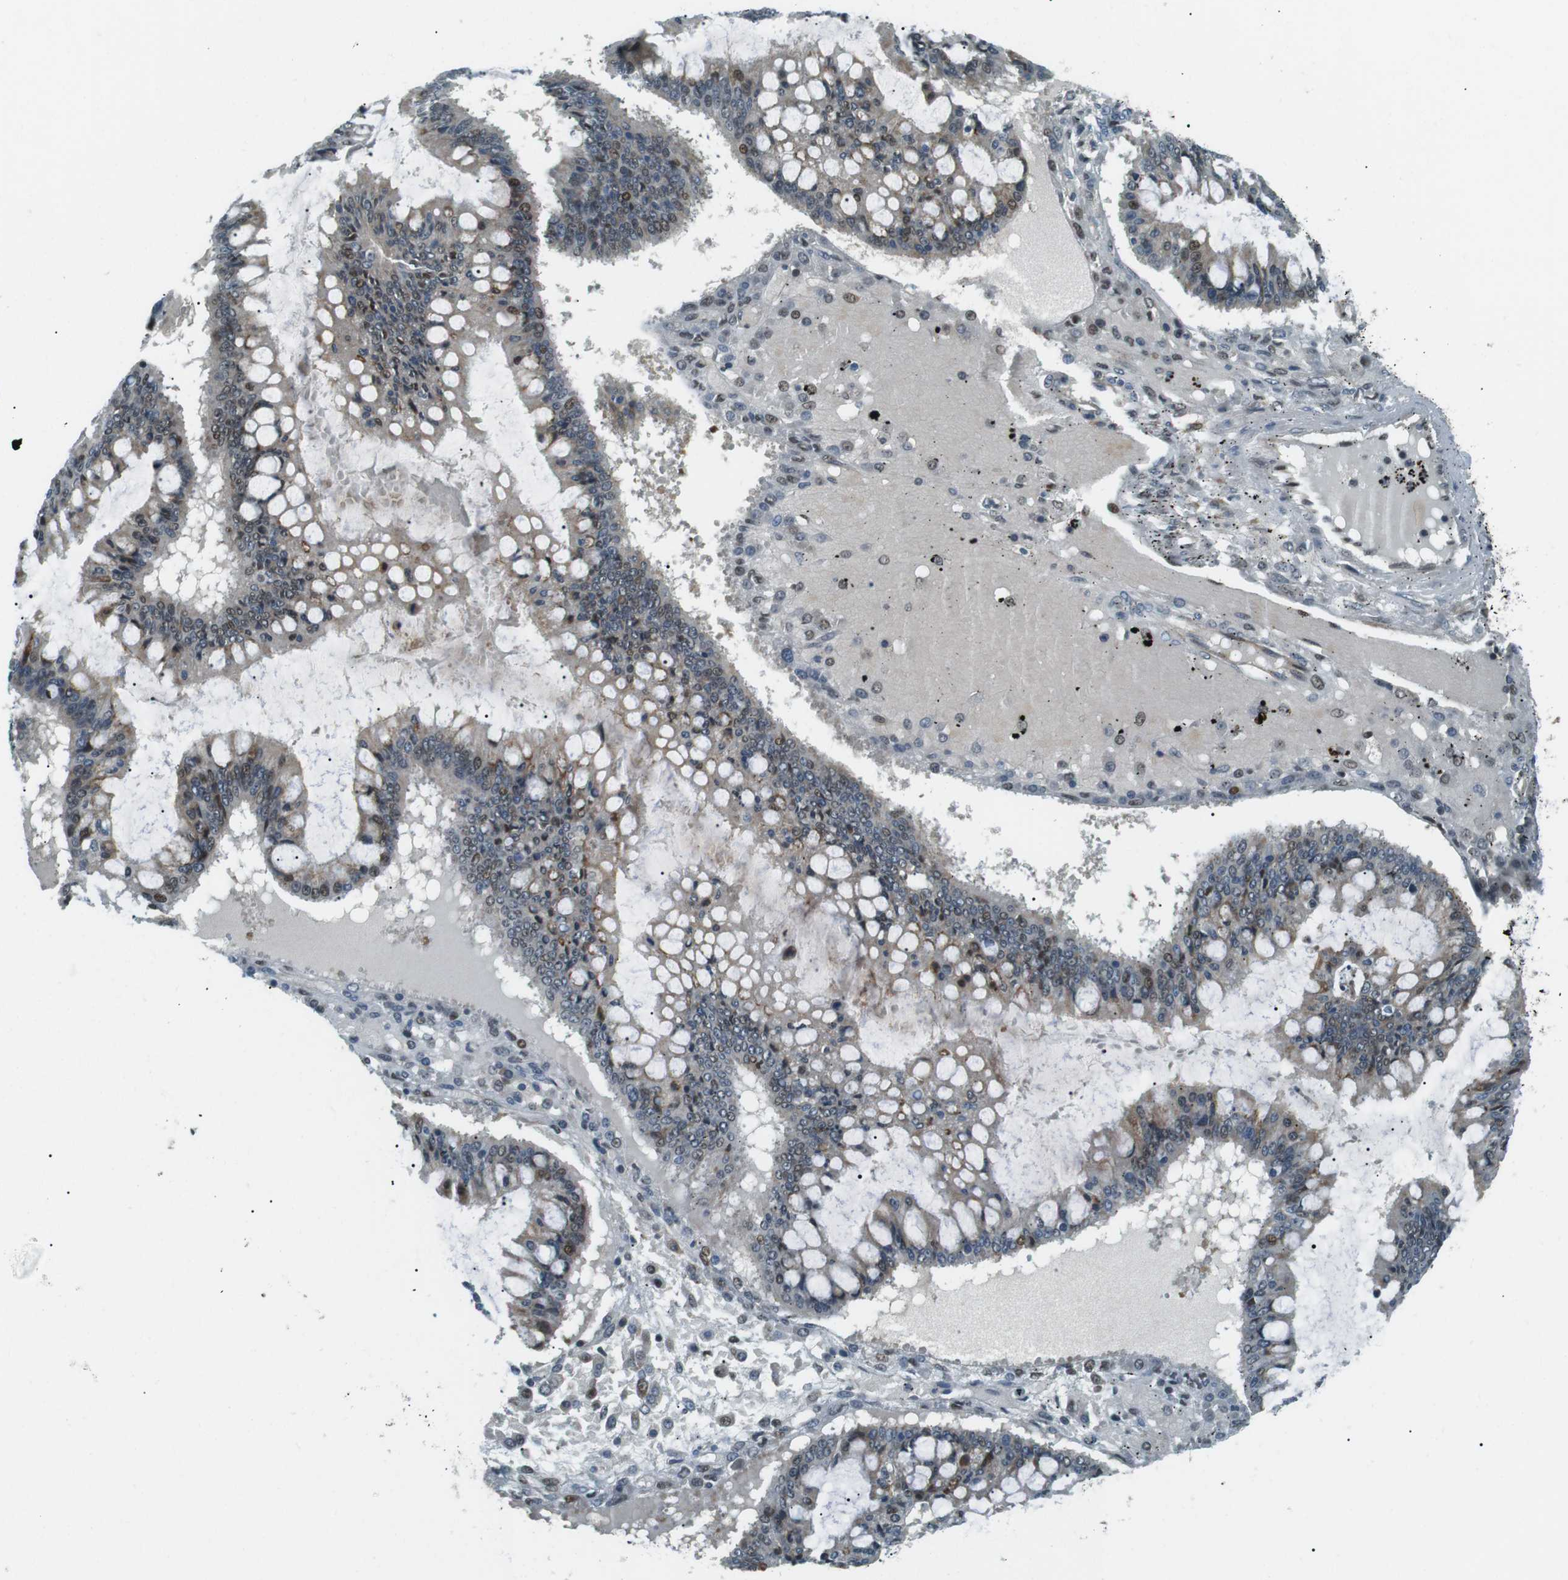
{"staining": {"intensity": "moderate", "quantity": "<25%", "location": "nuclear"}, "tissue": "ovarian cancer", "cell_type": "Tumor cells", "image_type": "cancer", "snomed": [{"axis": "morphology", "description": "Cystadenocarcinoma, mucinous, NOS"}, {"axis": "topography", "description": "Ovary"}], "caption": "This micrograph displays immunohistochemistry (IHC) staining of human ovarian mucinous cystadenocarcinoma, with low moderate nuclear expression in approximately <25% of tumor cells.", "gene": "PJA1", "patient": {"sex": "female", "age": 73}}